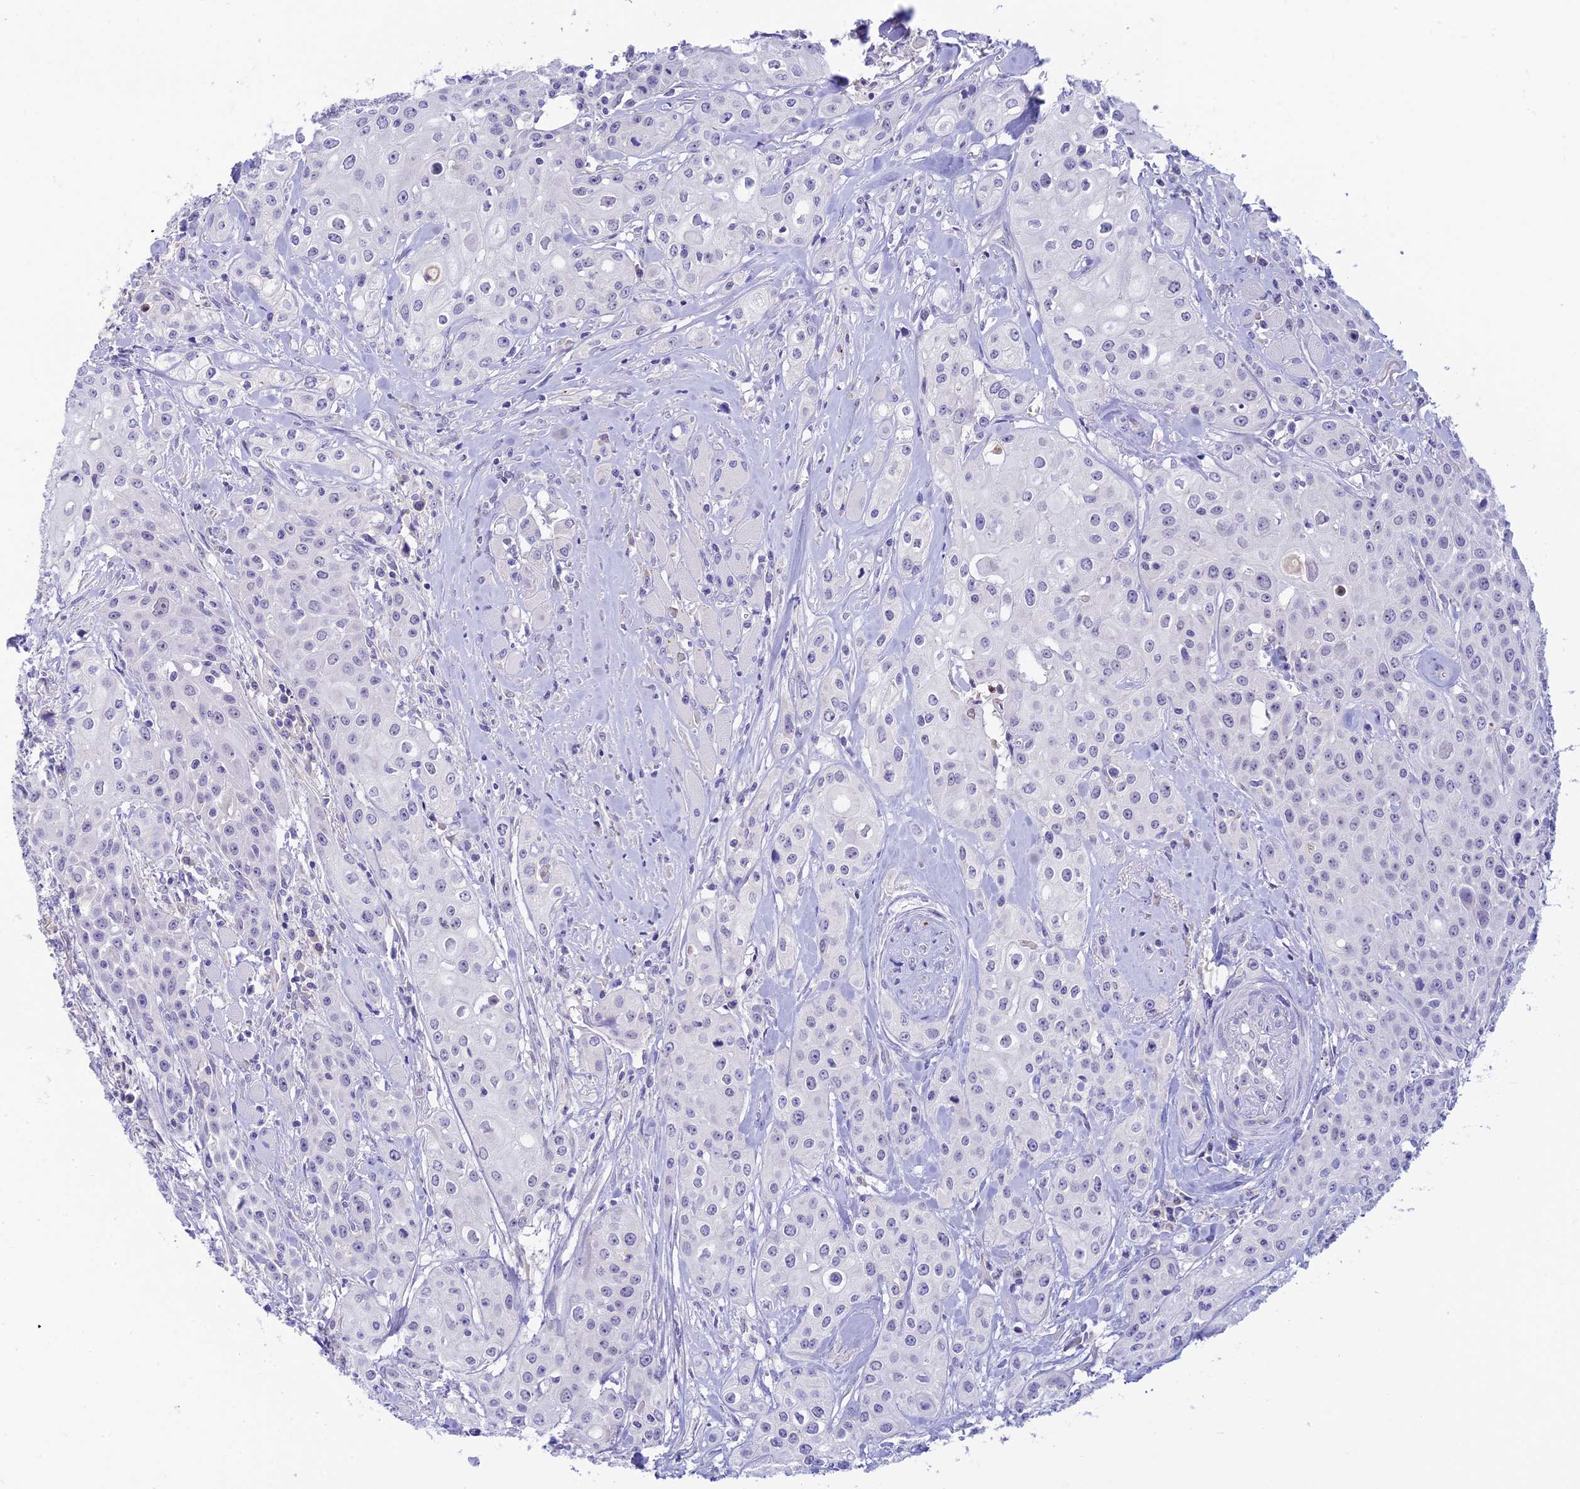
{"staining": {"intensity": "negative", "quantity": "none", "location": "none"}, "tissue": "head and neck cancer", "cell_type": "Tumor cells", "image_type": "cancer", "snomed": [{"axis": "morphology", "description": "Squamous cell carcinoma, NOS"}, {"axis": "topography", "description": "Oral tissue"}, {"axis": "topography", "description": "Head-Neck"}], "caption": "A high-resolution image shows immunohistochemistry staining of head and neck cancer, which shows no significant staining in tumor cells. (Brightfield microscopy of DAB immunohistochemistry (IHC) at high magnification).", "gene": "INTS13", "patient": {"sex": "female", "age": 82}}